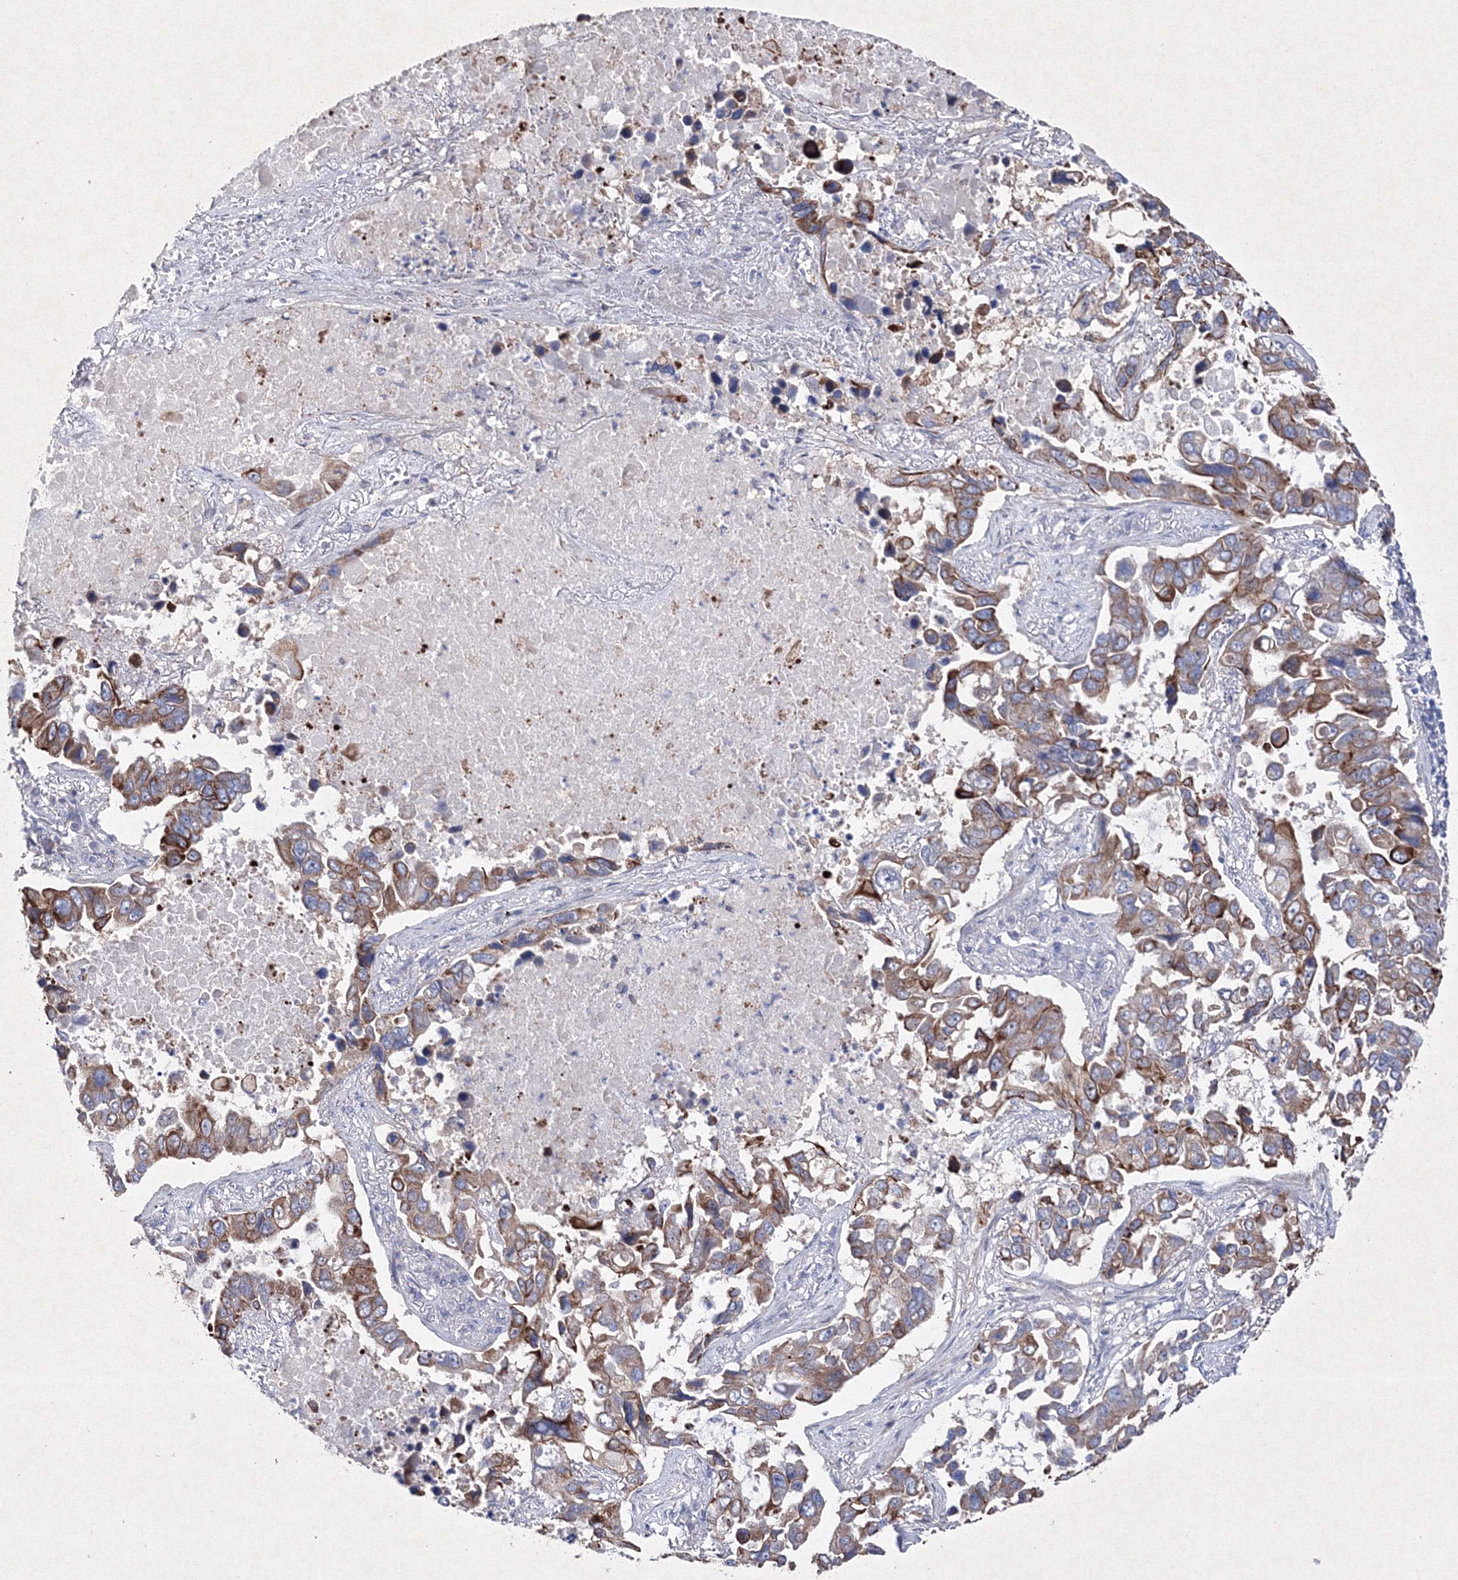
{"staining": {"intensity": "moderate", "quantity": "25%-75%", "location": "cytoplasmic/membranous"}, "tissue": "lung cancer", "cell_type": "Tumor cells", "image_type": "cancer", "snomed": [{"axis": "morphology", "description": "Adenocarcinoma, NOS"}, {"axis": "topography", "description": "Lung"}], "caption": "Immunohistochemistry (IHC) of human lung cancer shows medium levels of moderate cytoplasmic/membranous expression in approximately 25%-75% of tumor cells. Using DAB (3,3'-diaminobenzidine) (brown) and hematoxylin (blue) stains, captured at high magnification using brightfield microscopy.", "gene": "SMIM29", "patient": {"sex": "male", "age": 64}}